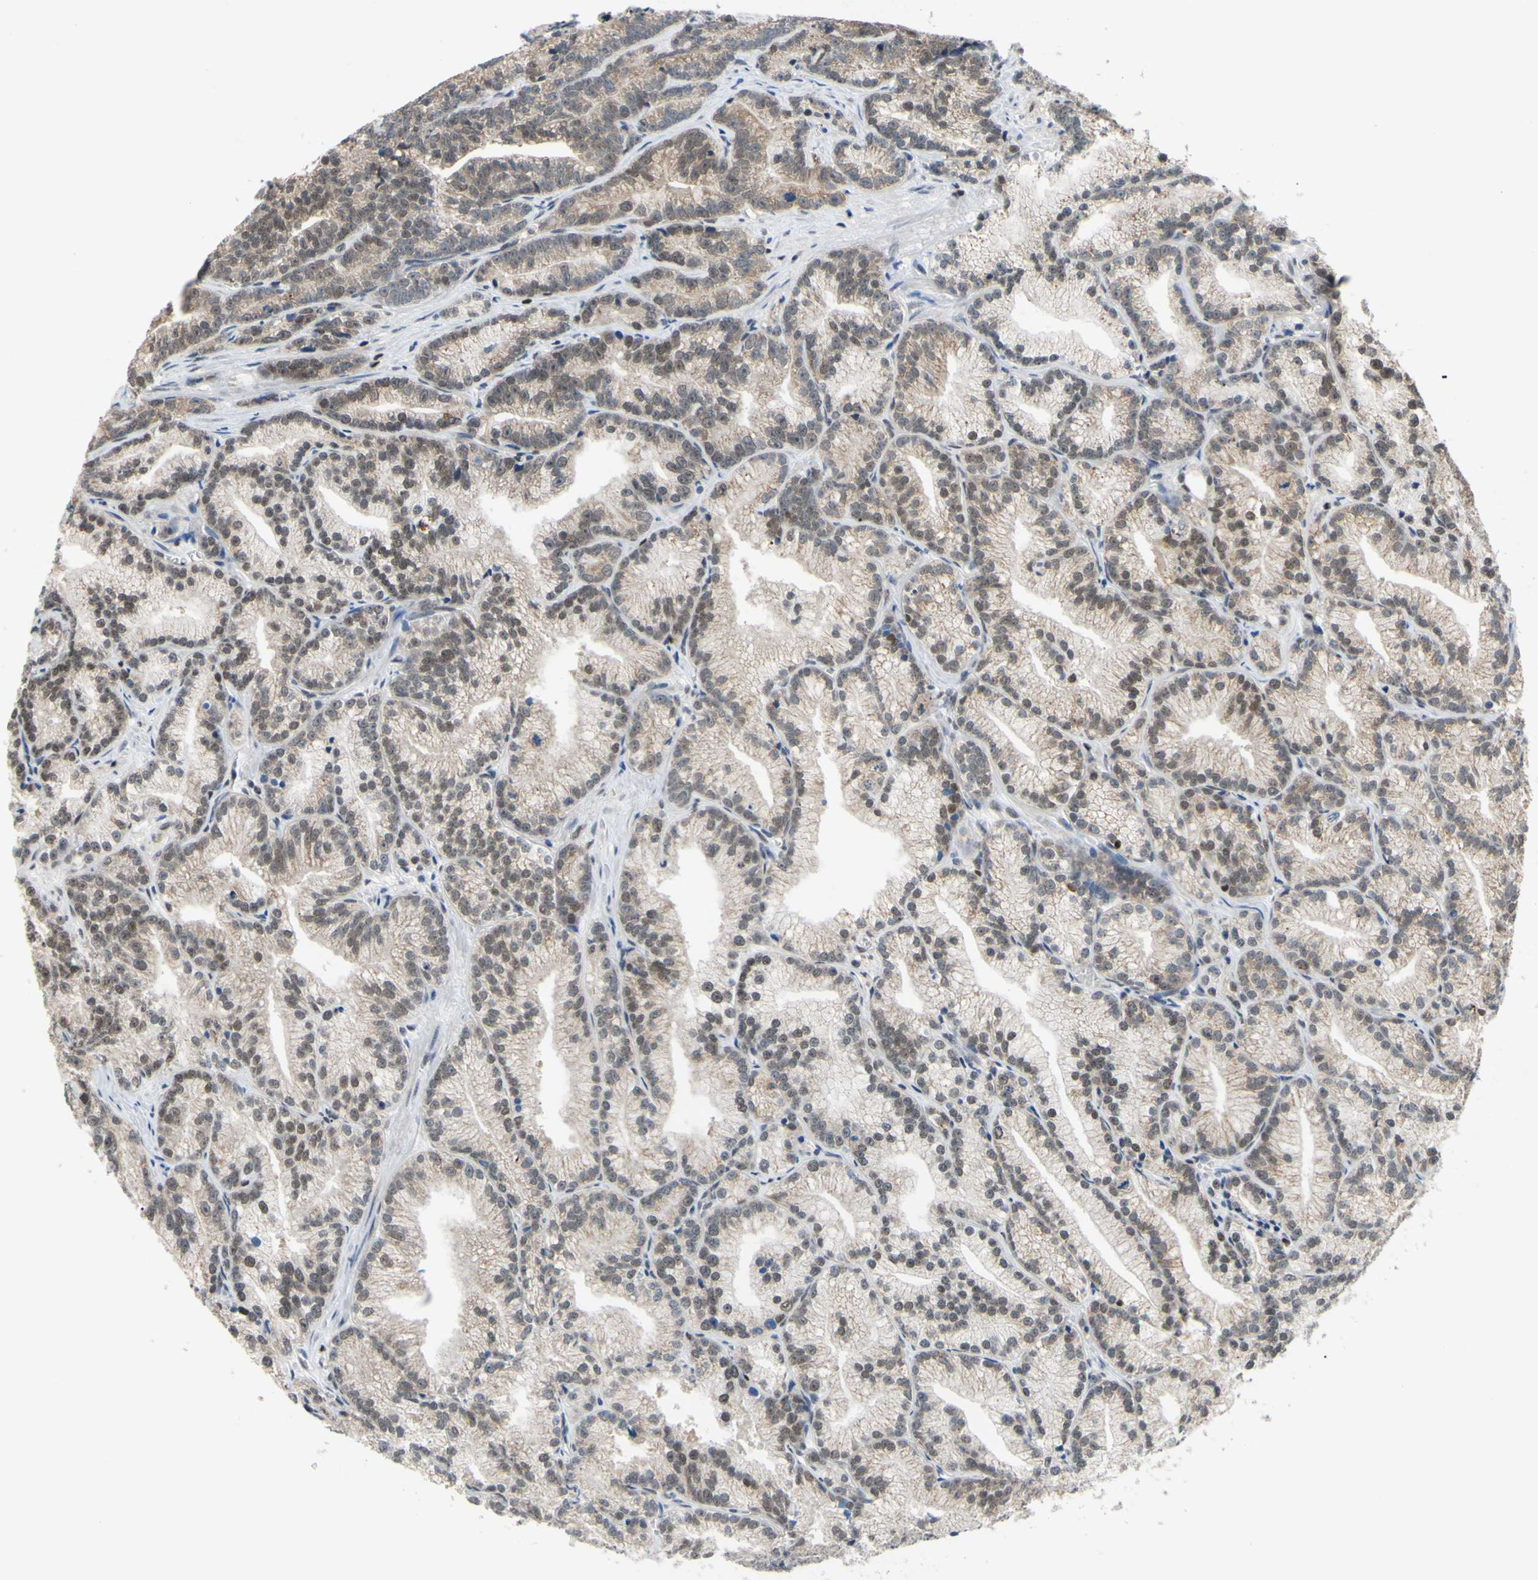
{"staining": {"intensity": "weak", "quantity": ">75%", "location": "cytoplasmic/membranous"}, "tissue": "prostate cancer", "cell_type": "Tumor cells", "image_type": "cancer", "snomed": [{"axis": "morphology", "description": "Adenocarcinoma, Low grade"}, {"axis": "topography", "description": "Prostate"}], "caption": "The image reveals staining of prostate low-grade adenocarcinoma, revealing weak cytoplasmic/membranous protein positivity (brown color) within tumor cells.", "gene": "SP4", "patient": {"sex": "male", "age": 89}}